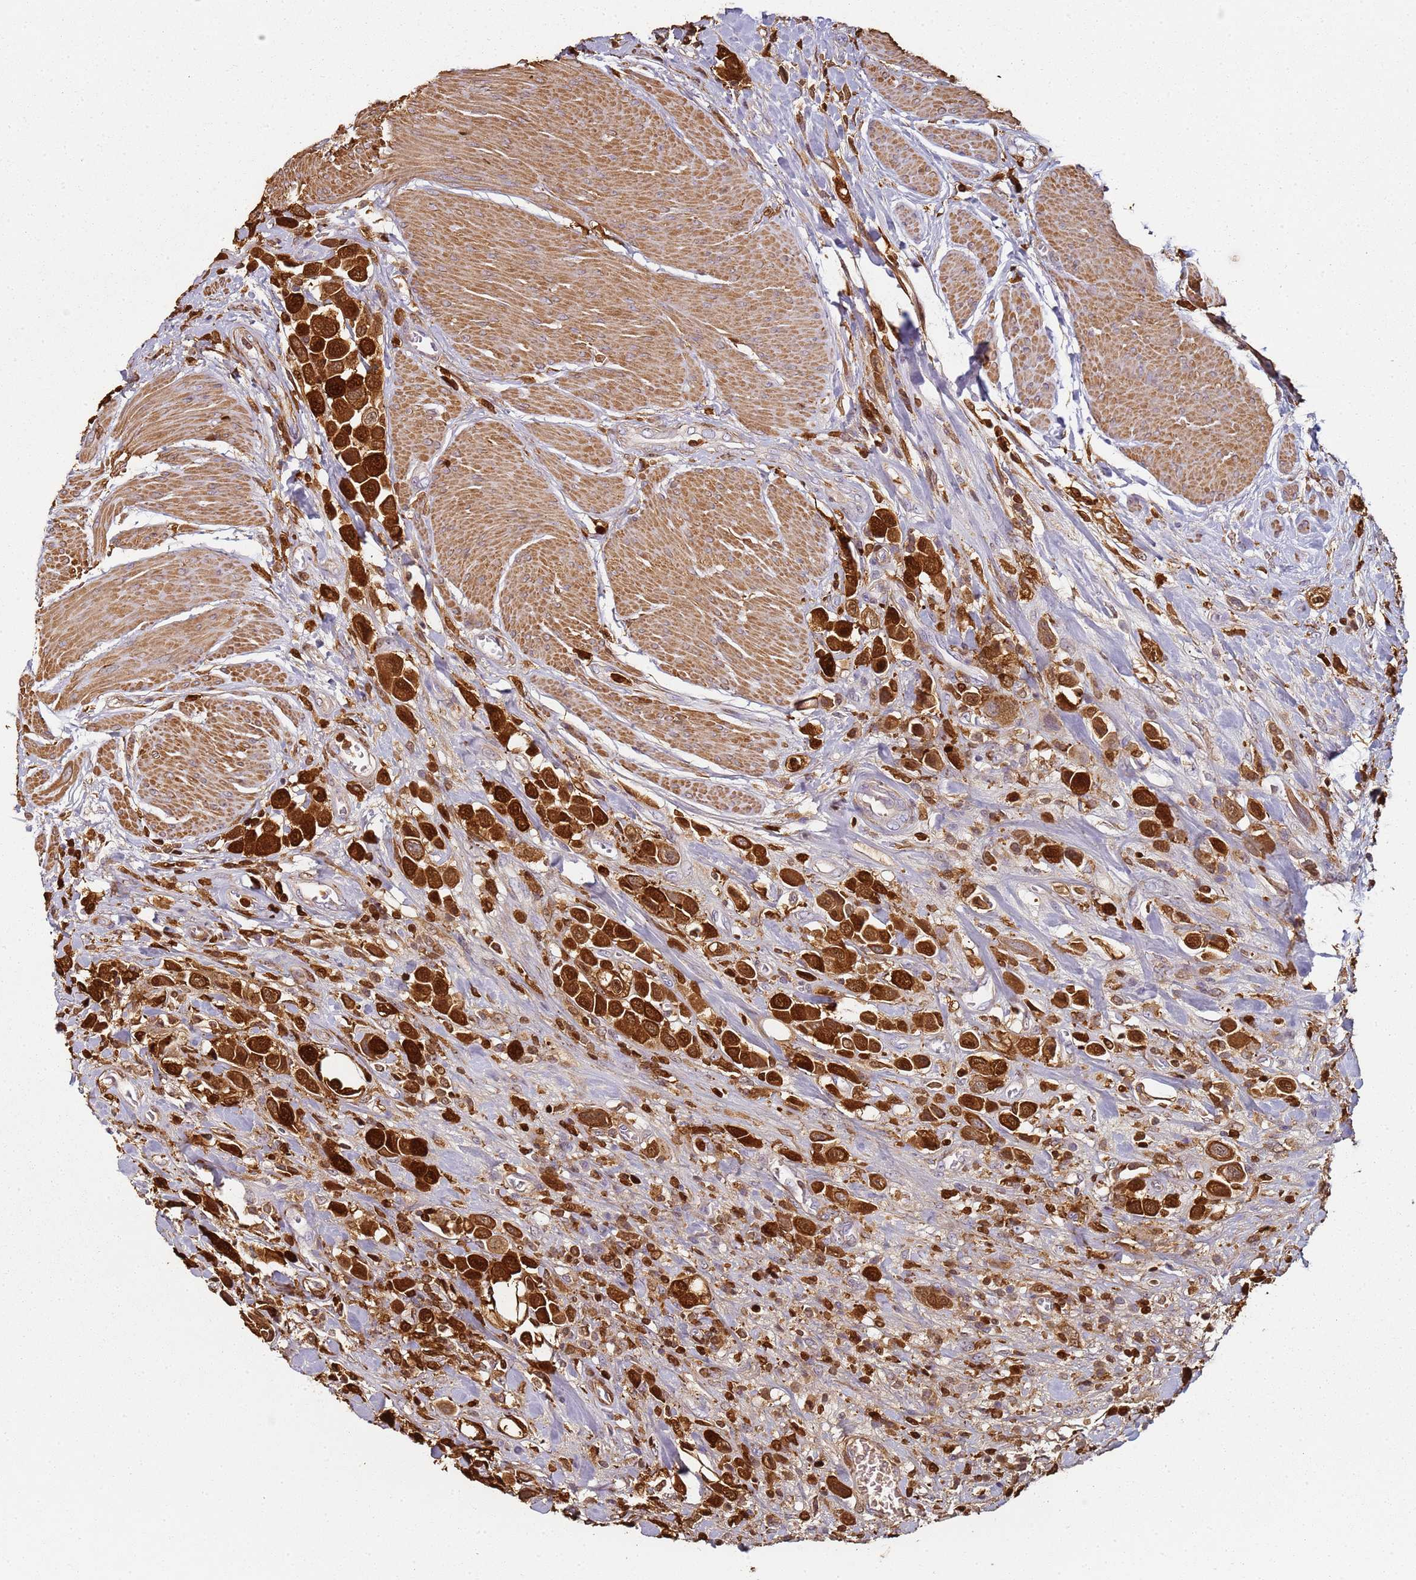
{"staining": {"intensity": "strong", "quantity": ">75%", "location": "cytoplasmic/membranous,nuclear"}, "tissue": "urothelial cancer", "cell_type": "Tumor cells", "image_type": "cancer", "snomed": [{"axis": "morphology", "description": "Urothelial carcinoma, High grade"}, {"axis": "topography", "description": "Urinary bladder"}], "caption": "Strong cytoplasmic/membranous and nuclear positivity for a protein is identified in approximately >75% of tumor cells of urothelial cancer using immunohistochemistry (IHC).", "gene": "S100A4", "patient": {"sex": "male", "age": 50}}